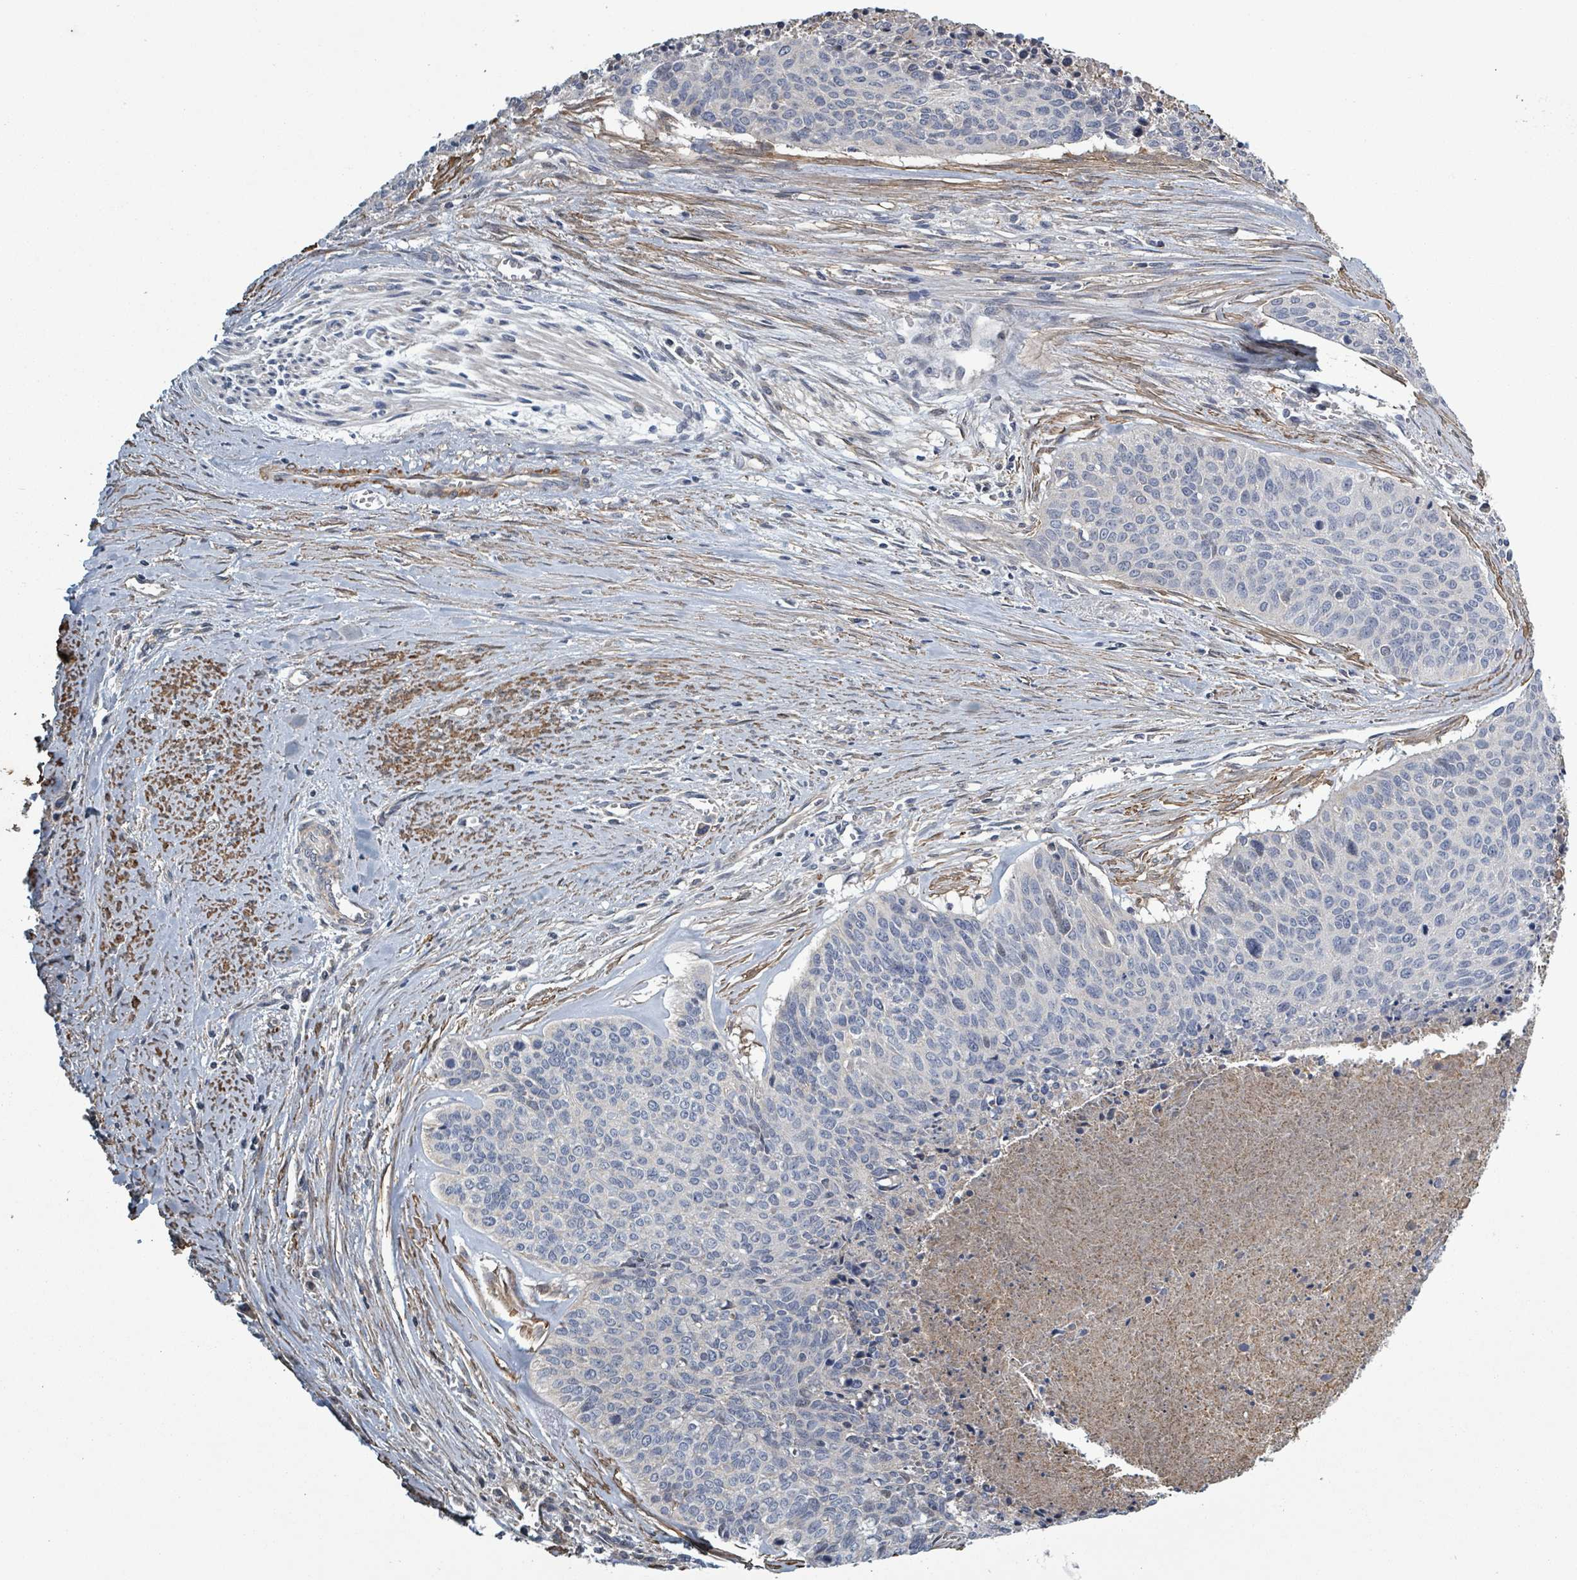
{"staining": {"intensity": "negative", "quantity": "none", "location": "none"}, "tissue": "cervical cancer", "cell_type": "Tumor cells", "image_type": "cancer", "snomed": [{"axis": "morphology", "description": "Squamous cell carcinoma, NOS"}, {"axis": "topography", "description": "Cervix"}], "caption": "IHC micrograph of neoplastic tissue: cervical cancer stained with DAB (3,3'-diaminobenzidine) demonstrates no significant protein staining in tumor cells.", "gene": "ADCK1", "patient": {"sex": "female", "age": 55}}